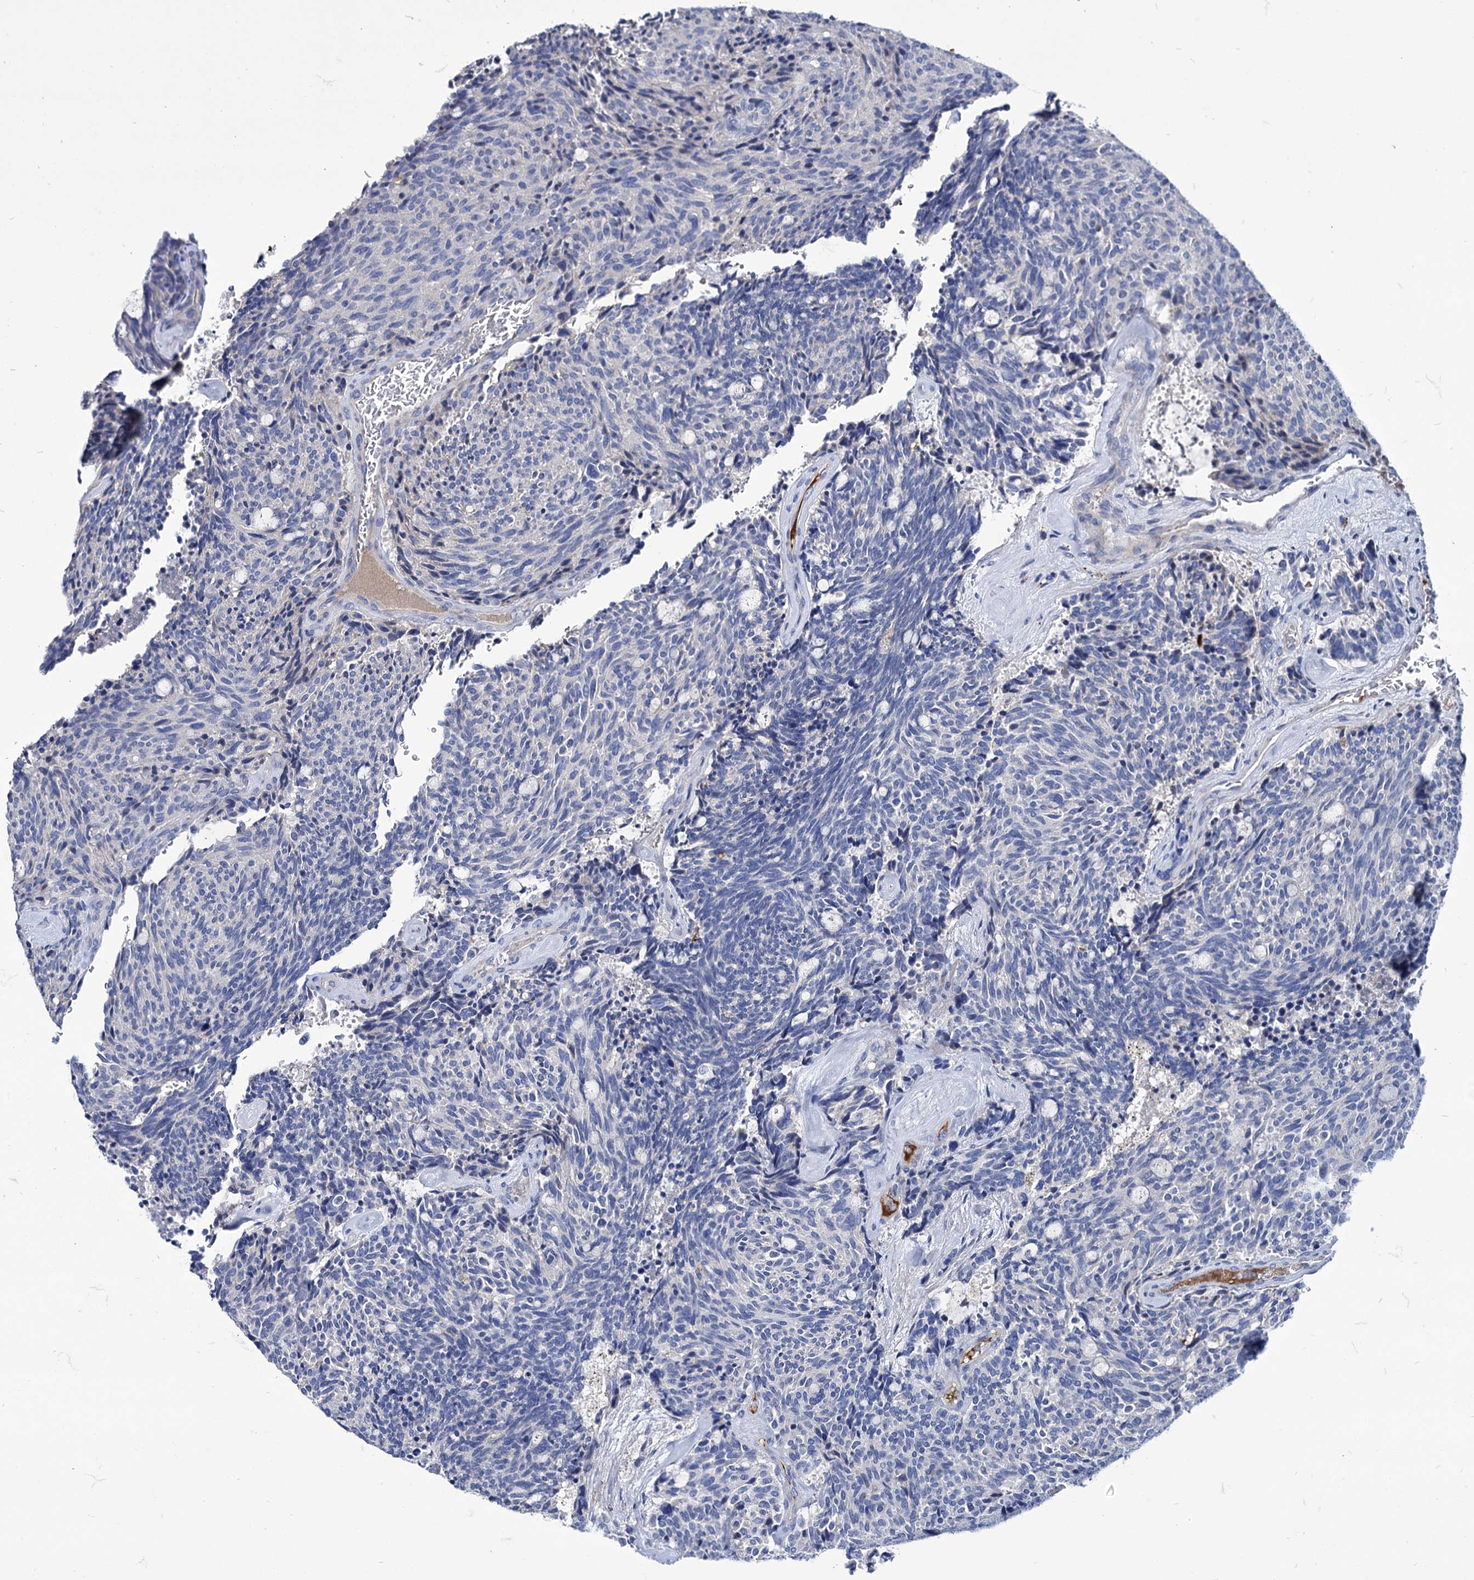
{"staining": {"intensity": "negative", "quantity": "none", "location": "none"}, "tissue": "carcinoid", "cell_type": "Tumor cells", "image_type": "cancer", "snomed": [{"axis": "morphology", "description": "Carcinoid, malignant, NOS"}, {"axis": "topography", "description": "Pancreas"}], "caption": "Immunohistochemical staining of carcinoid shows no significant expression in tumor cells. (Immunohistochemistry, brightfield microscopy, high magnification).", "gene": "AXL", "patient": {"sex": "female", "age": 54}}